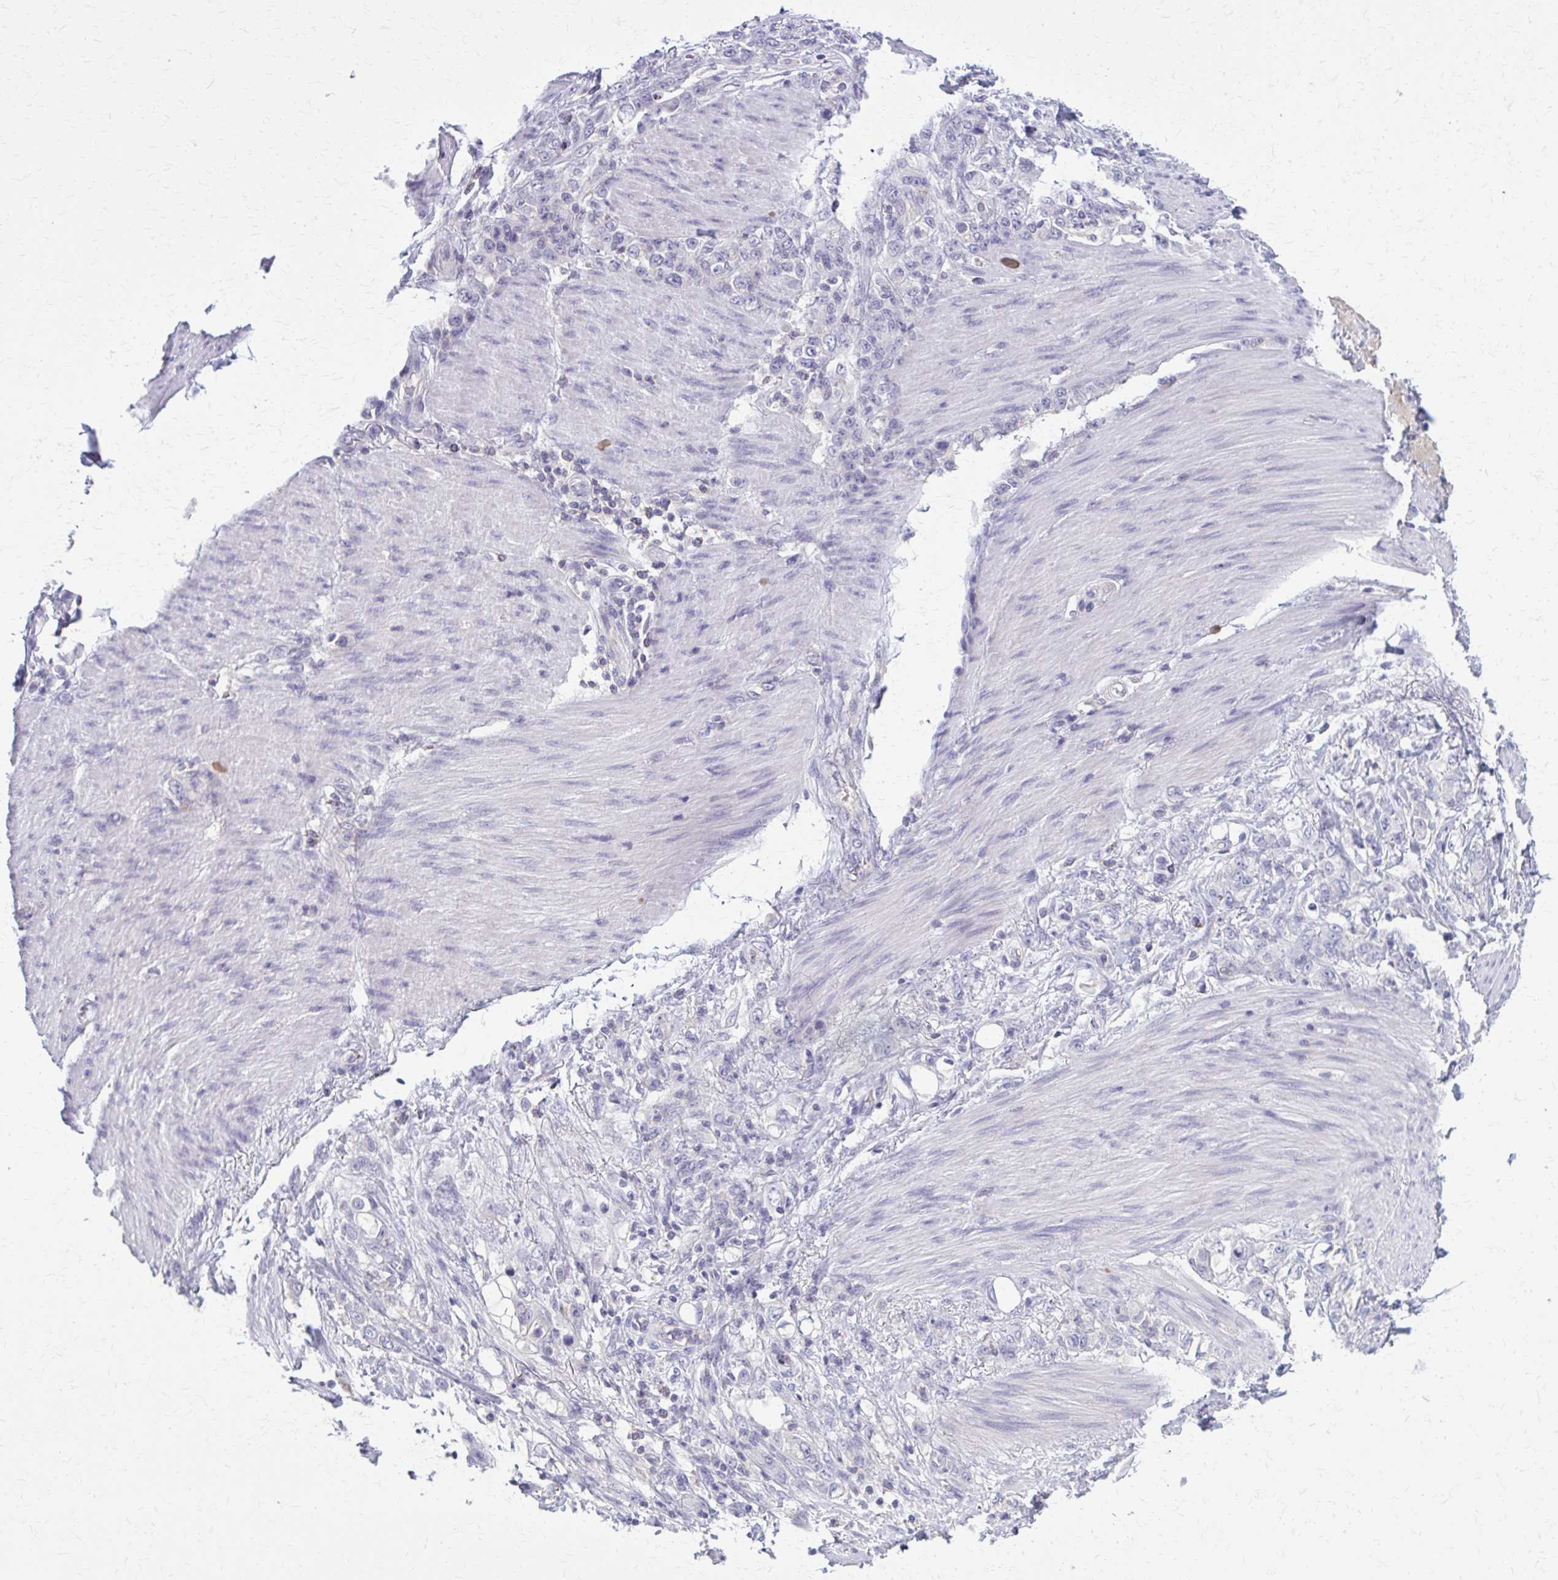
{"staining": {"intensity": "negative", "quantity": "none", "location": "none"}, "tissue": "stomach cancer", "cell_type": "Tumor cells", "image_type": "cancer", "snomed": [{"axis": "morphology", "description": "Adenocarcinoma, NOS"}, {"axis": "topography", "description": "Stomach"}], "caption": "This micrograph is of stomach cancer (adenocarcinoma) stained with IHC to label a protein in brown with the nuclei are counter-stained blue. There is no expression in tumor cells.", "gene": "OR4A47", "patient": {"sex": "female", "age": 79}}